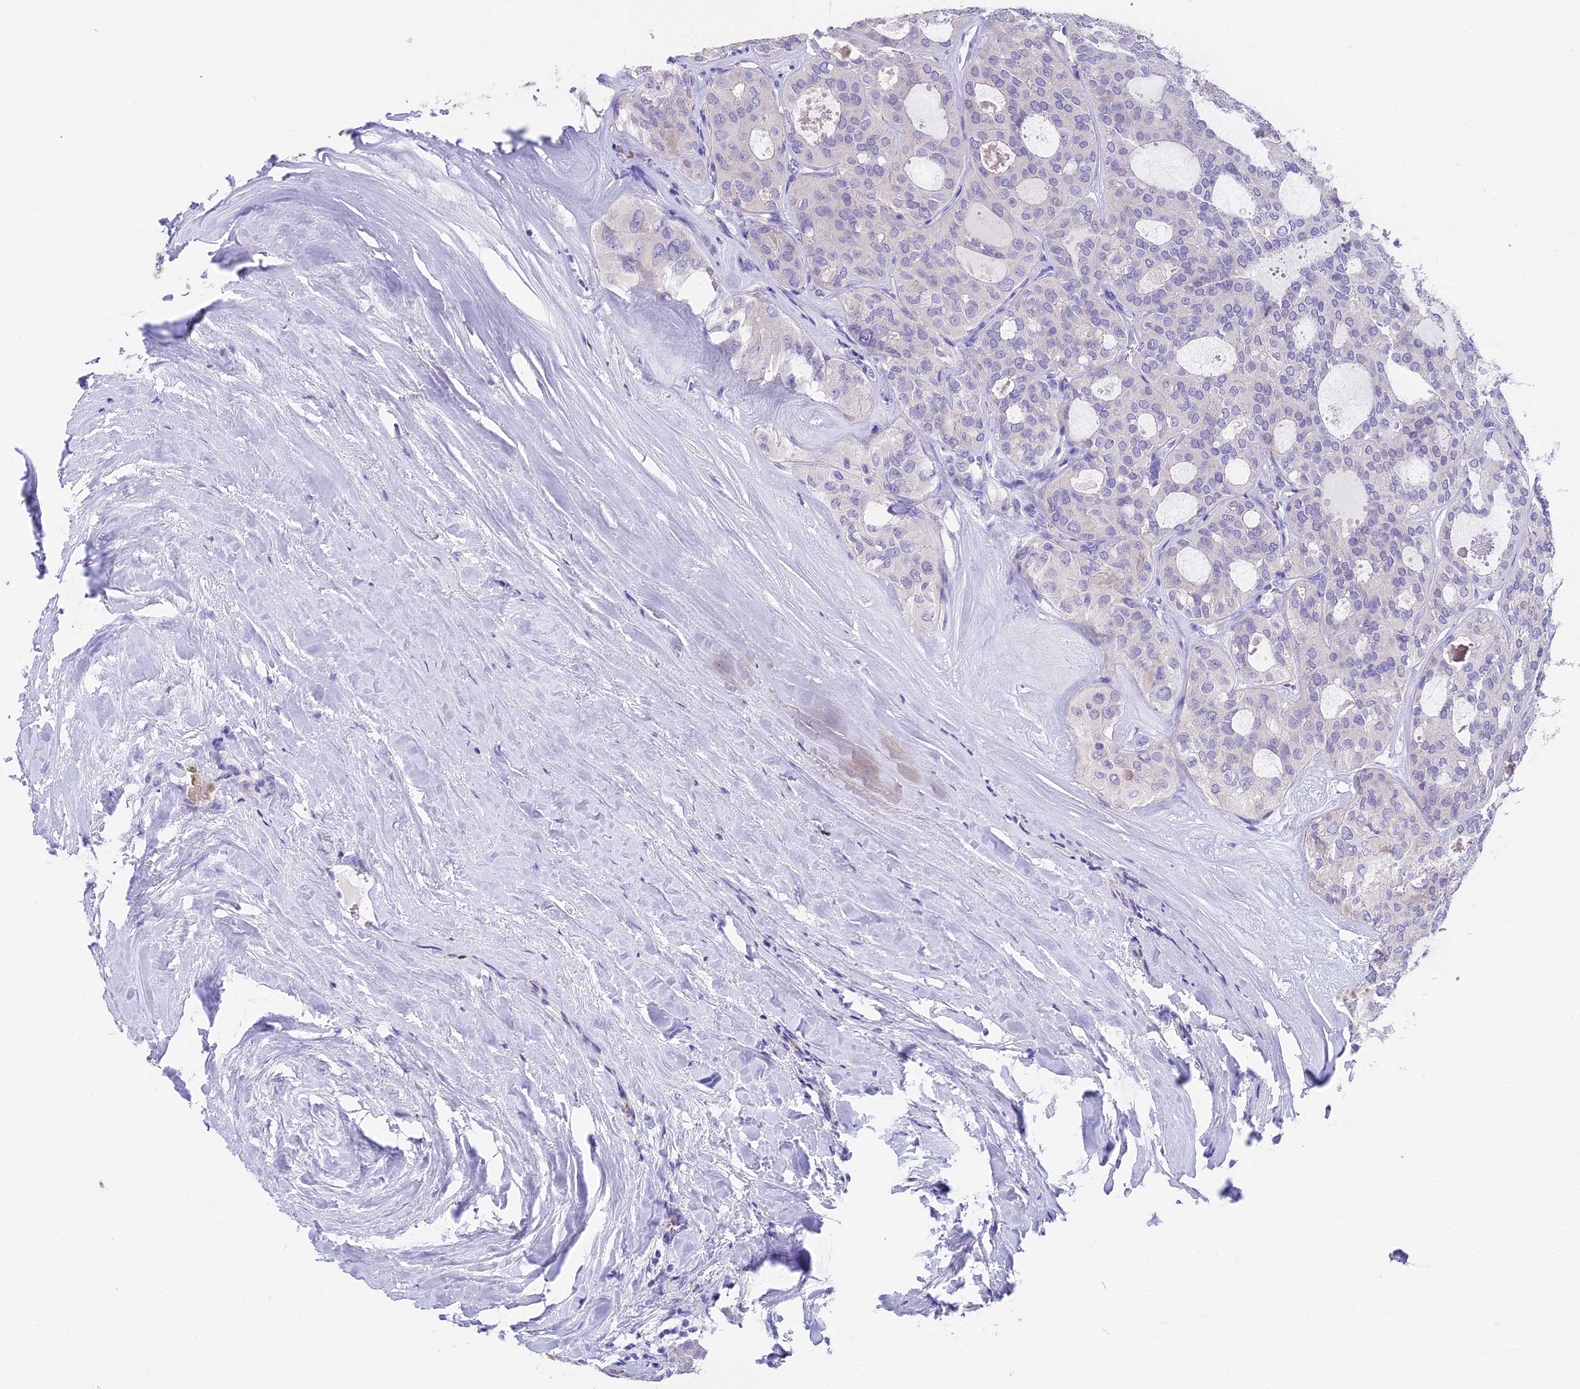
{"staining": {"intensity": "negative", "quantity": "none", "location": "none"}, "tissue": "thyroid cancer", "cell_type": "Tumor cells", "image_type": "cancer", "snomed": [{"axis": "morphology", "description": "Follicular adenoma carcinoma, NOS"}, {"axis": "topography", "description": "Thyroid gland"}], "caption": "High power microscopy photomicrograph of an IHC photomicrograph of thyroid follicular adenoma carcinoma, revealing no significant staining in tumor cells.", "gene": "TNNC2", "patient": {"sex": "male", "age": 75}}